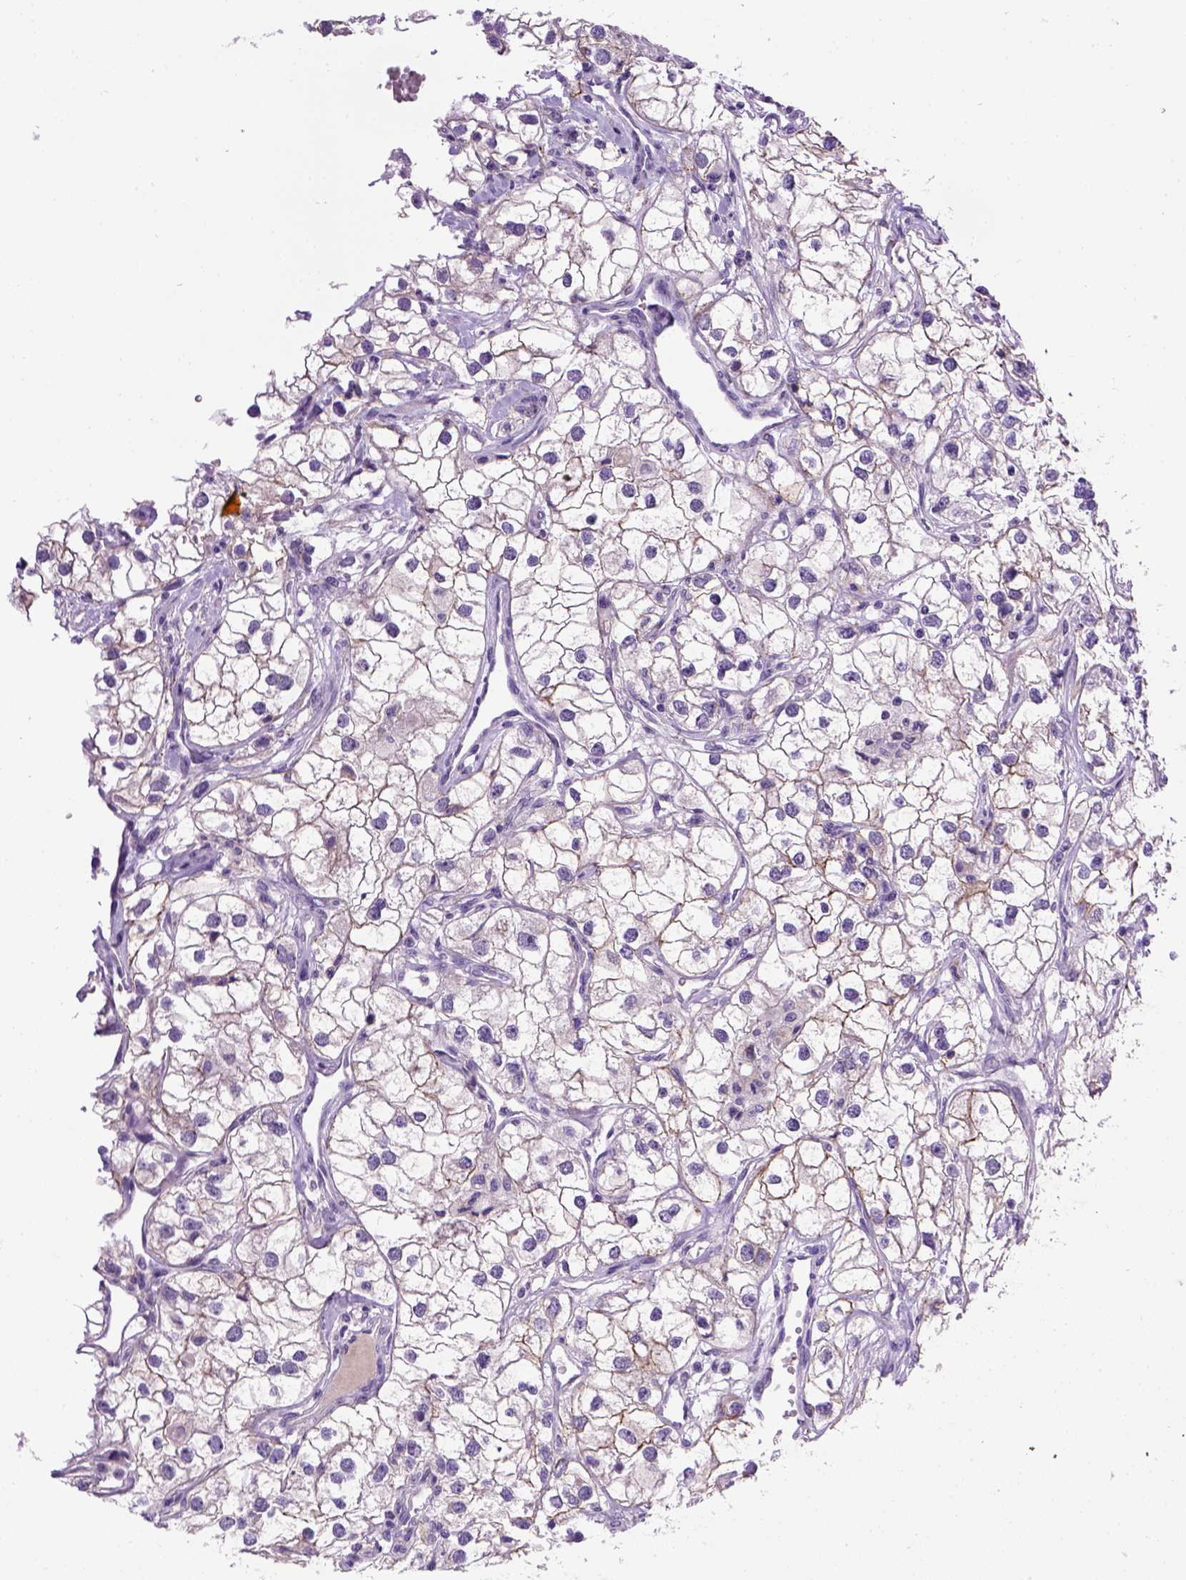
{"staining": {"intensity": "weak", "quantity": "<25%", "location": "cytoplasmic/membranous"}, "tissue": "renal cancer", "cell_type": "Tumor cells", "image_type": "cancer", "snomed": [{"axis": "morphology", "description": "Adenocarcinoma, NOS"}, {"axis": "topography", "description": "Kidney"}], "caption": "Human renal cancer (adenocarcinoma) stained for a protein using IHC displays no staining in tumor cells.", "gene": "CDH1", "patient": {"sex": "male", "age": 59}}